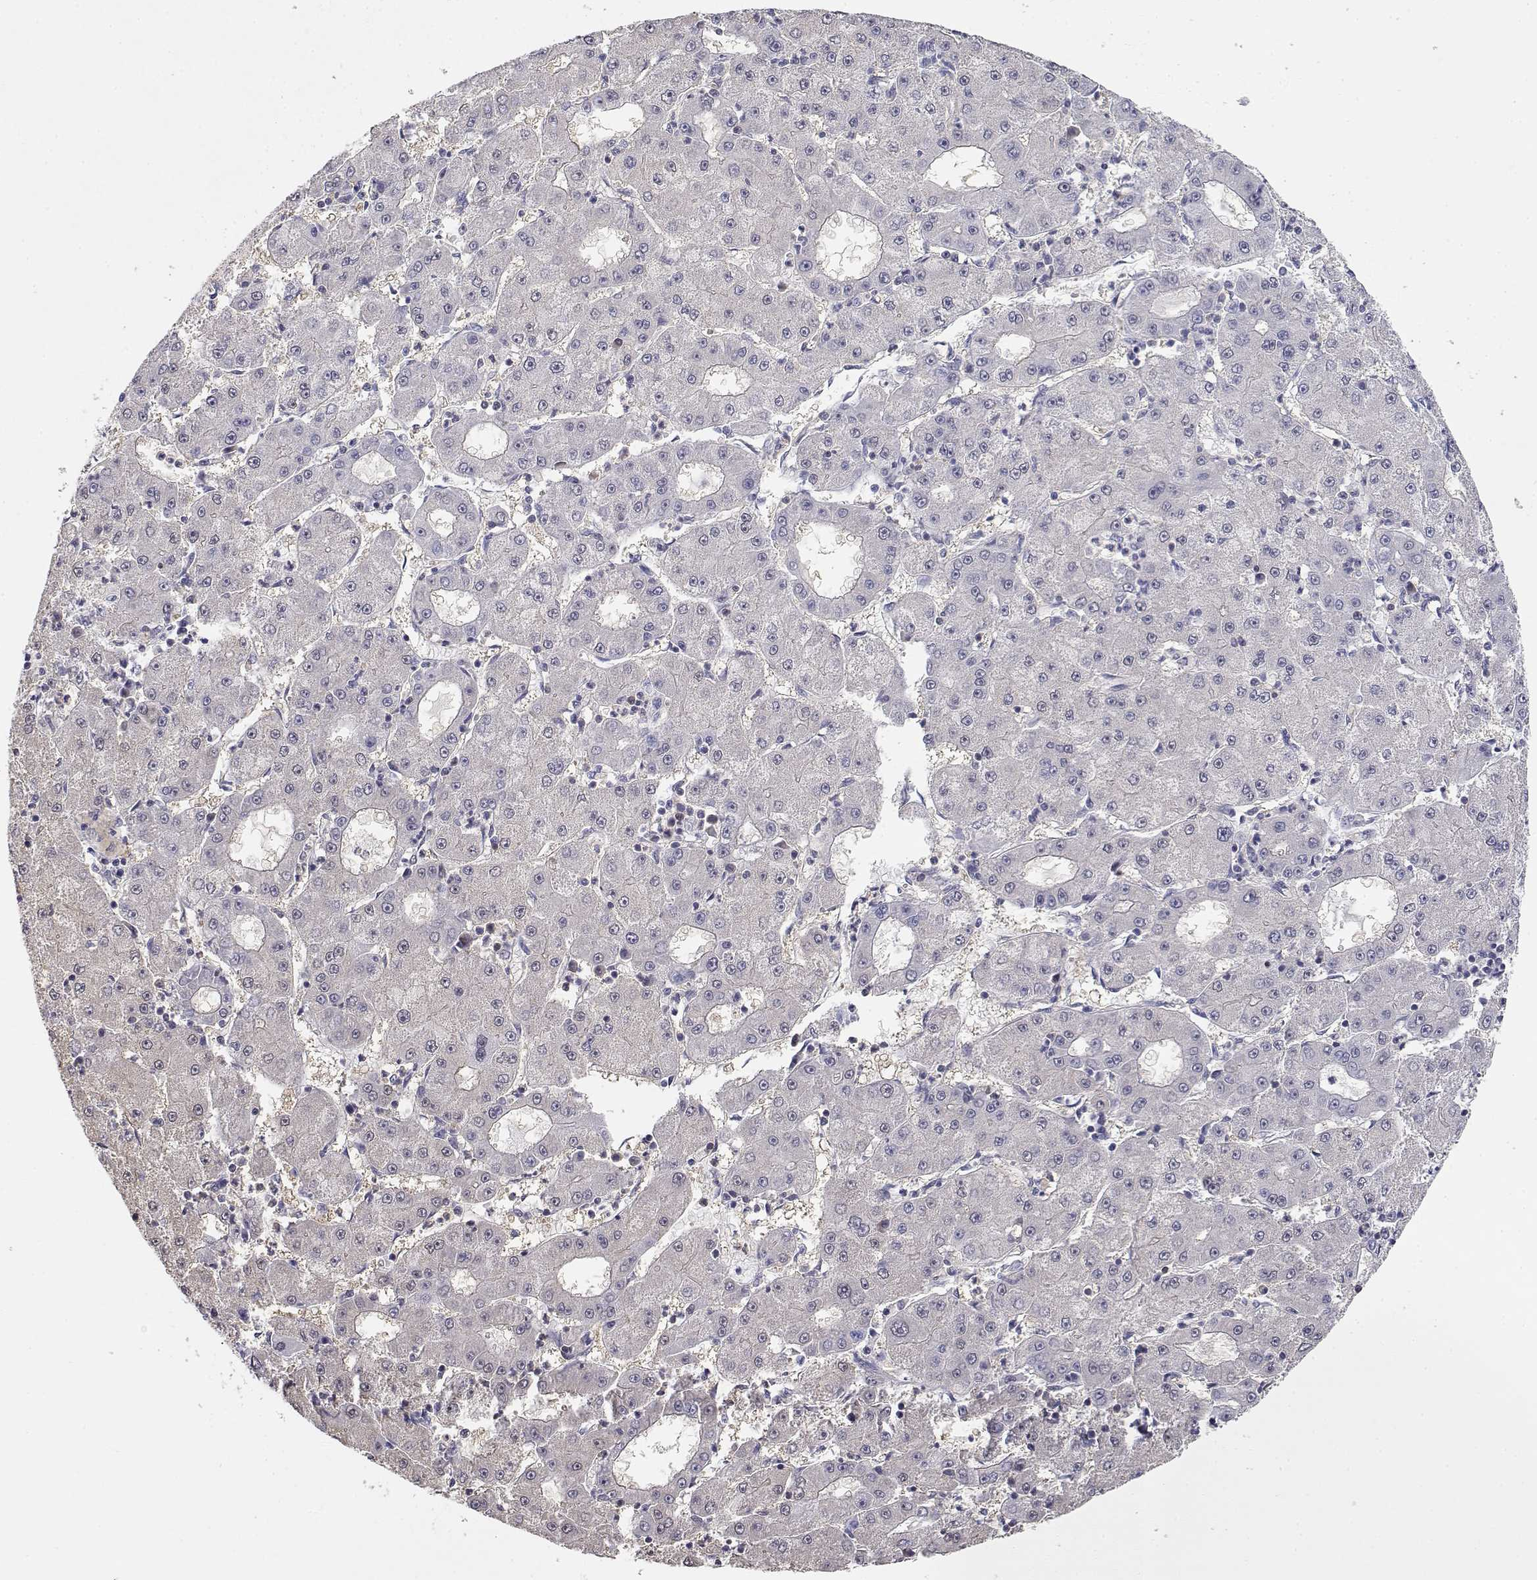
{"staining": {"intensity": "negative", "quantity": "none", "location": "none"}, "tissue": "liver cancer", "cell_type": "Tumor cells", "image_type": "cancer", "snomed": [{"axis": "morphology", "description": "Carcinoma, Hepatocellular, NOS"}, {"axis": "topography", "description": "Liver"}], "caption": "There is no significant positivity in tumor cells of liver cancer.", "gene": "ADA", "patient": {"sex": "male", "age": 73}}